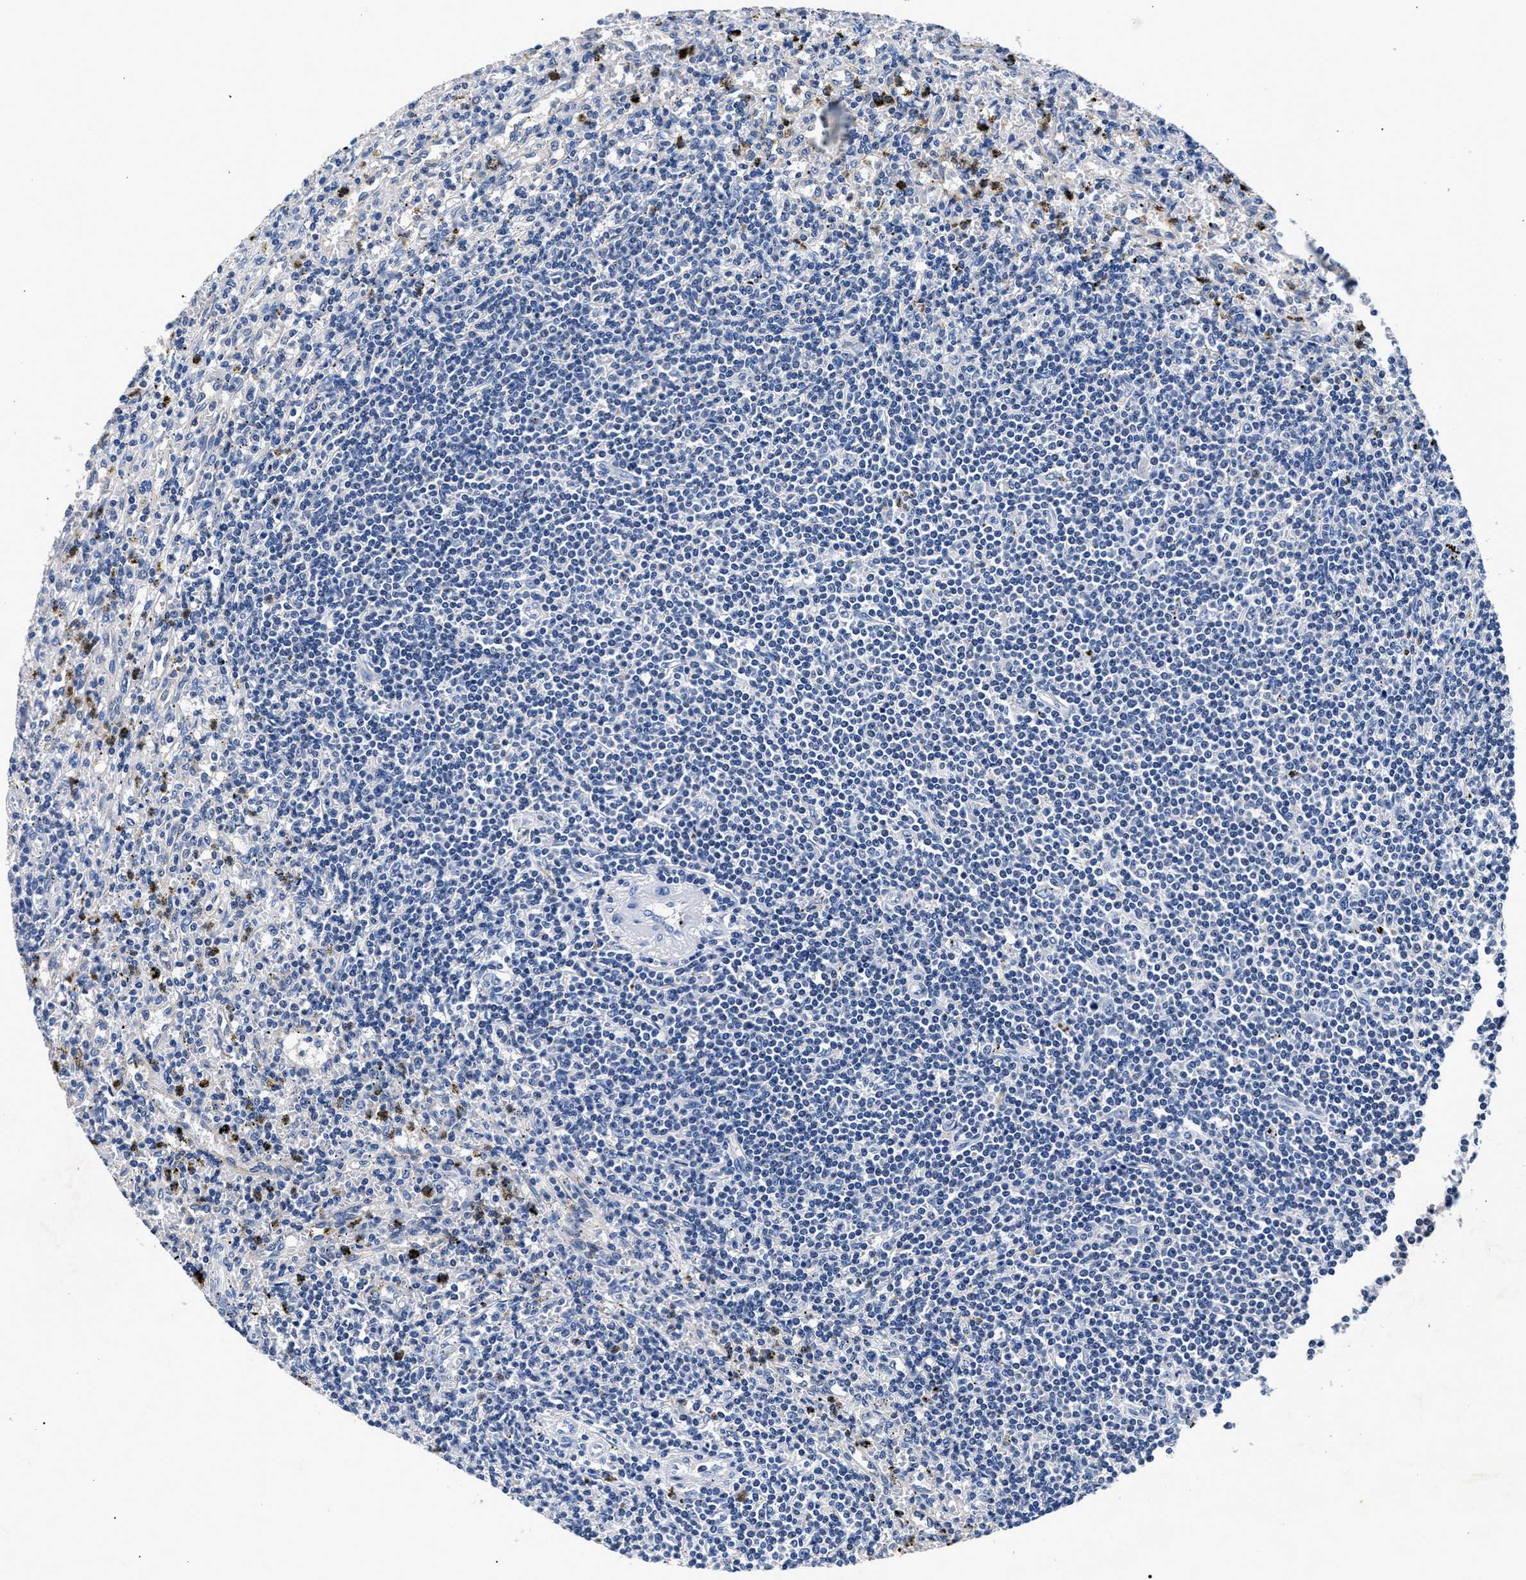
{"staining": {"intensity": "negative", "quantity": "none", "location": "none"}, "tissue": "lymphoma", "cell_type": "Tumor cells", "image_type": "cancer", "snomed": [{"axis": "morphology", "description": "Malignant lymphoma, non-Hodgkin's type, Low grade"}, {"axis": "topography", "description": "Spleen"}], "caption": "Lymphoma was stained to show a protein in brown. There is no significant expression in tumor cells. (Immunohistochemistry, brightfield microscopy, high magnification).", "gene": "PHF24", "patient": {"sex": "male", "age": 76}}